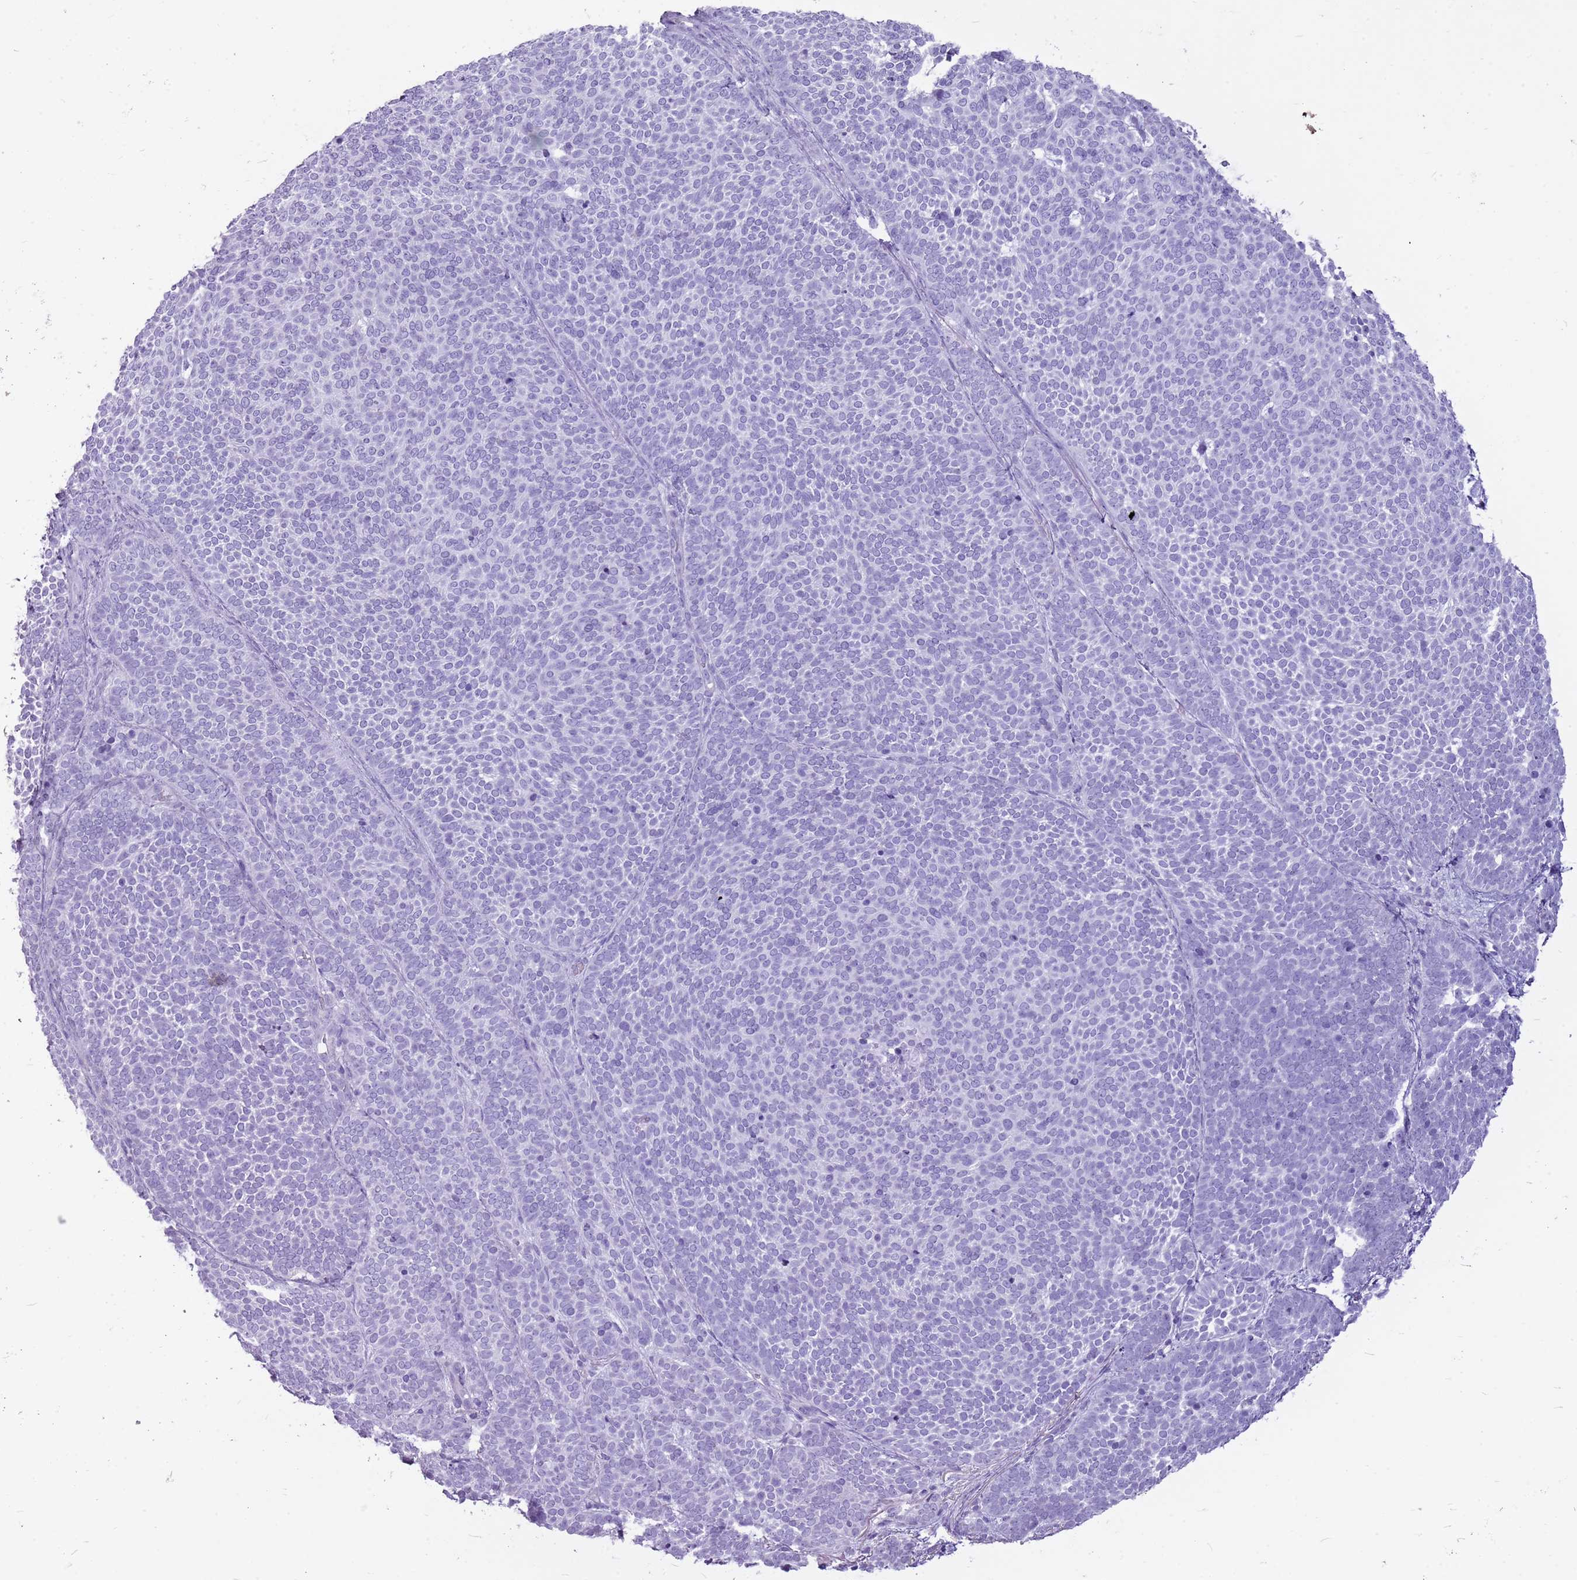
{"staining": {"intensity": "negative", "quantity": "none", "location": "none"}, "tissue": "skin cancer", "cell_type": "Tumor cells", "image_type": "cancer", "snomed": [{"axis": "morphology", "description": "Basal cell carcinoma"}, {"axis": "topography", "description": "Skin"}], "caption": "This is an IHC photomicrograph of skin cancer (basal cell carcinoma). There is no staining in tumor cells.", "gene": "CNFN", "patient": {"sex": "female", "age": 77}}